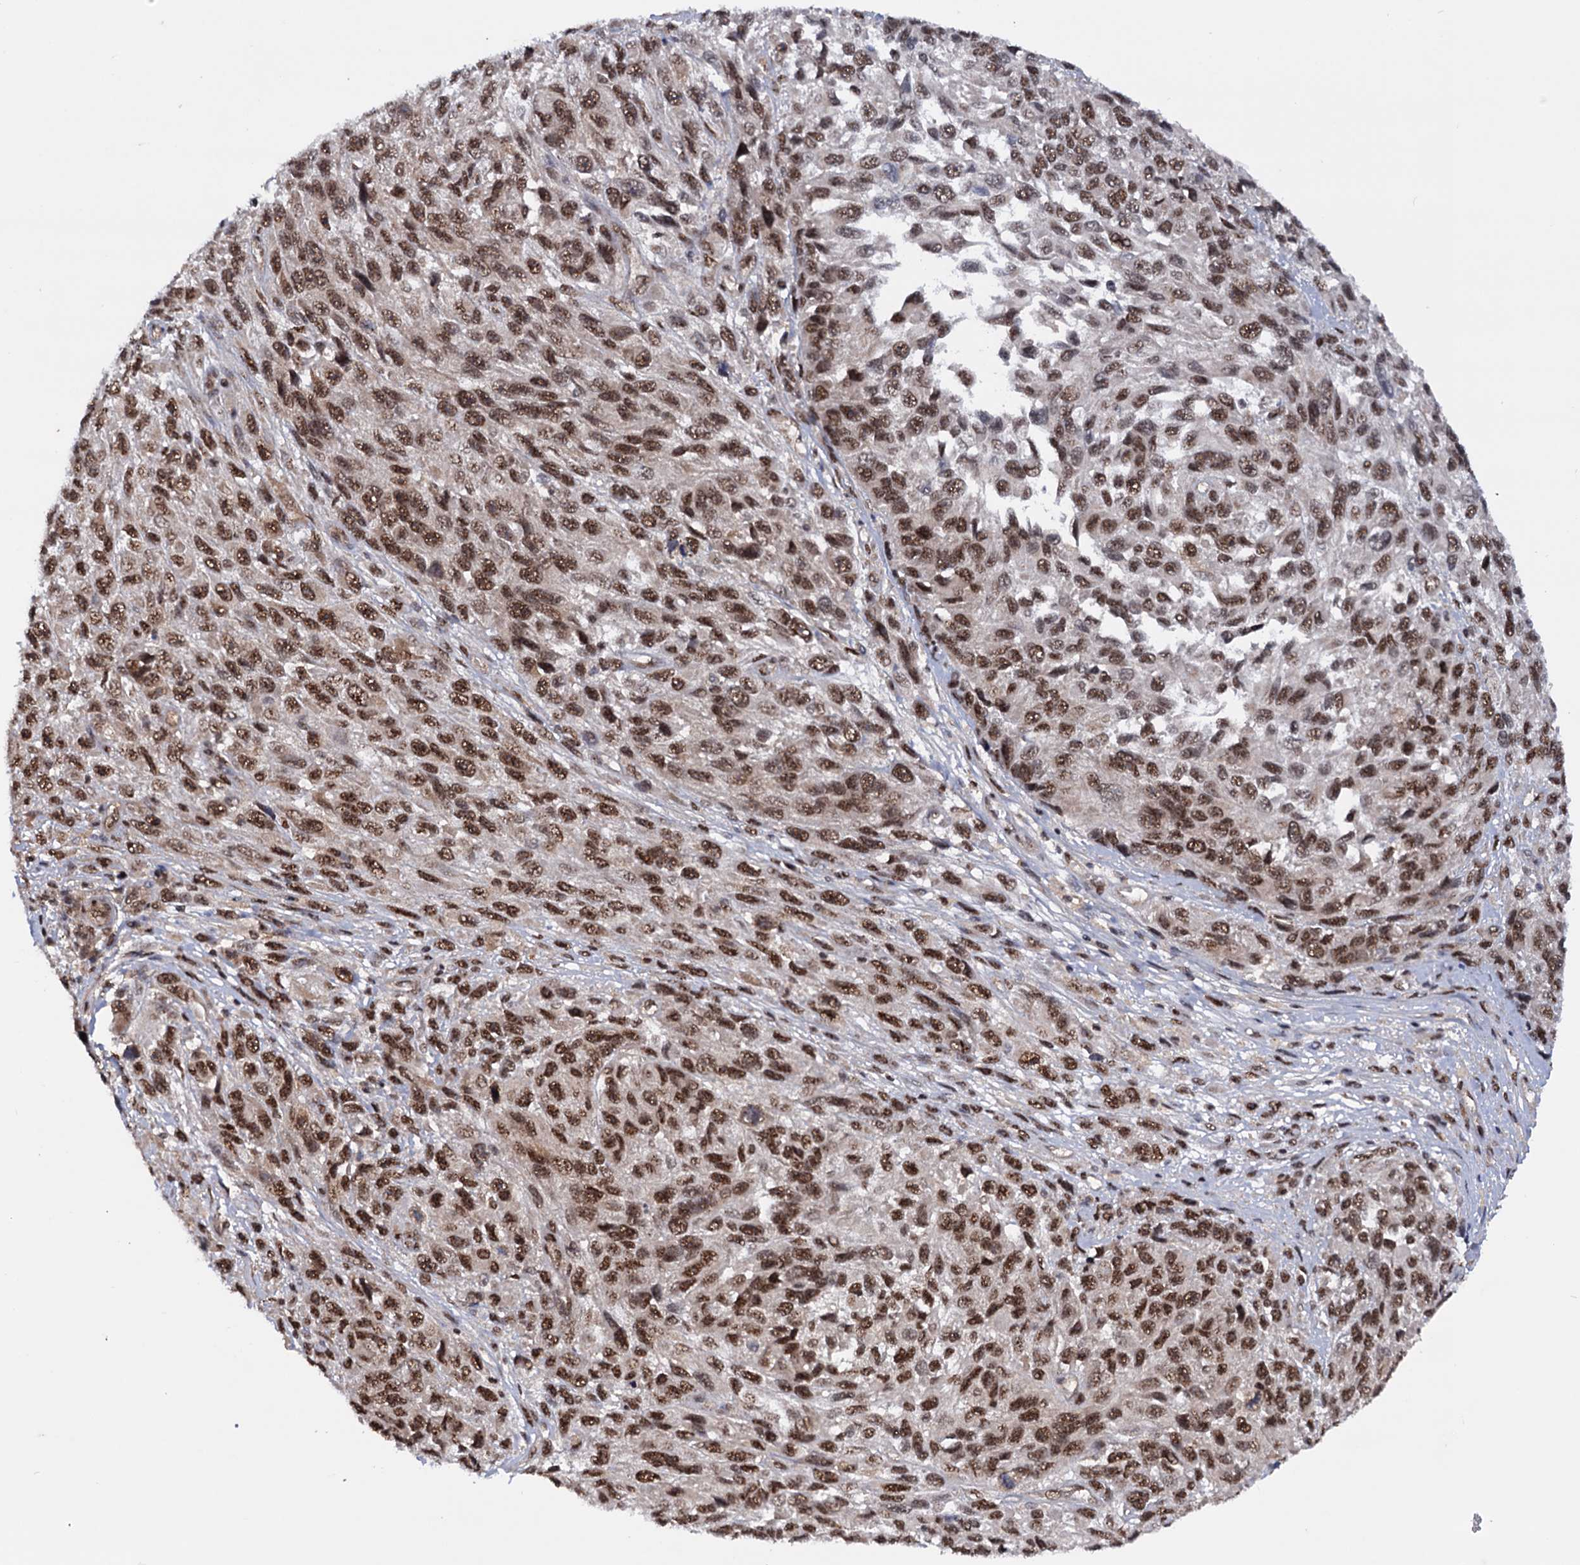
{"staining": {"intensity": "strong", "quantity": ">75%", "location": "nuclear"}, "tissue": "melanoma", "cell_type": "Tumor cells", "image_type": "cancer", "snomed": [{"axis": "morphology", "description": "Normal tissue, NOS"}, {"axis": "morphology", "description": "Malignant melanoma, NOS"}, {"axis": "topography", "description": "Skin"}], "caption": "A brown stain labels strong nuclear staining of a protein in malignant melanoma tumor cells.", "gene": "TBC1D12", "patient": {"sex": "female", "age": 96}}